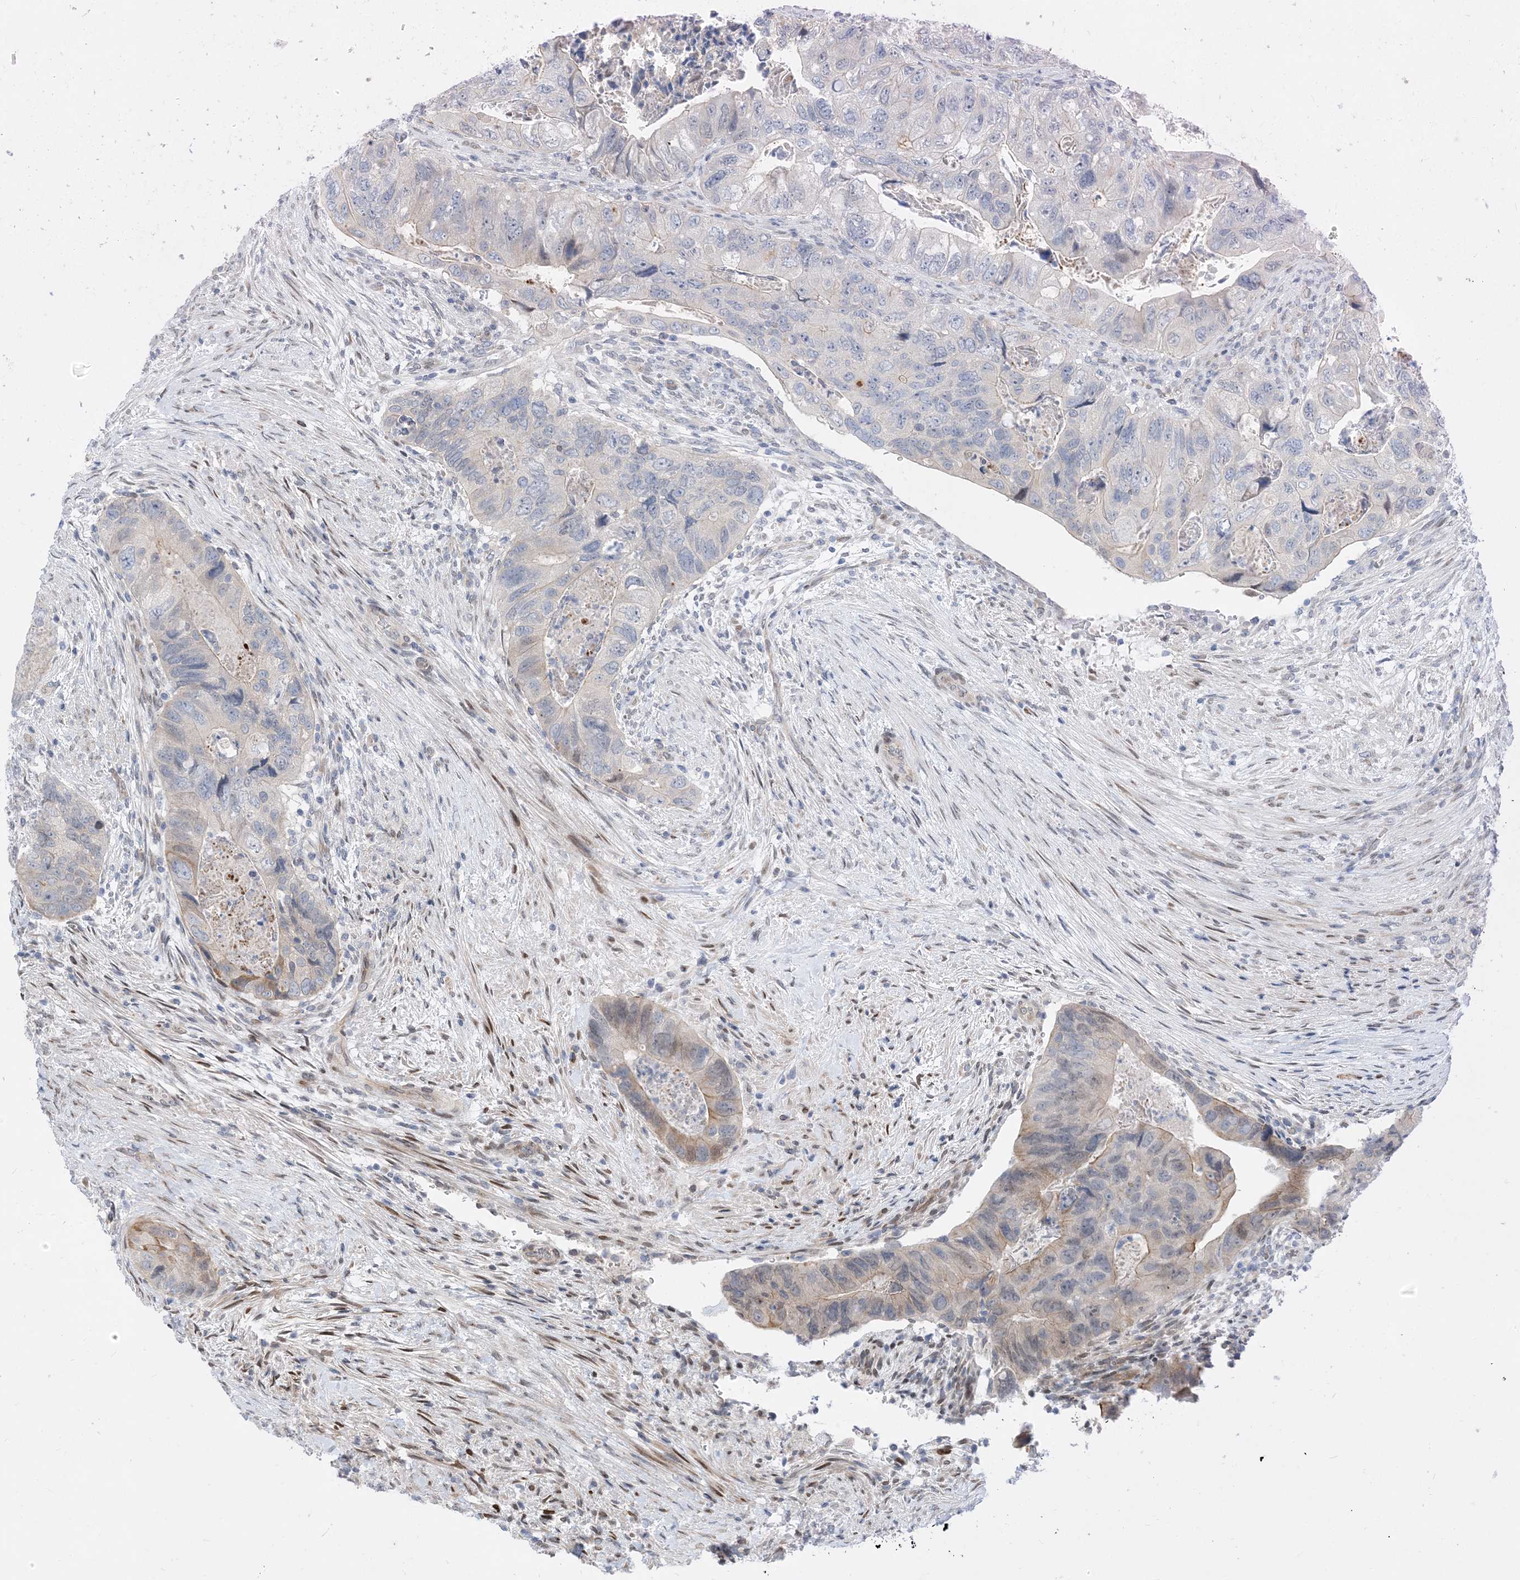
{"staining": {"intensity": "weak", "quantity": "<25%", "location": "cytoplasmic/membranous"}, "tissue": "colorectal cancer", "cell_type": "Tumor cells", "image_type": "cancer", "snomed": [{"axis": "morphology", "description": "Adenocarcinoma, NOS"}, {"axis": "topography", "description": "Rectum"}], "caption": "This is an immunohistochemistry (IHC) image of human colorectal cancer. There is no expression in tumor cells.", "gene": "TYSND1", "patient": {"sex": "male", "age": 63}}